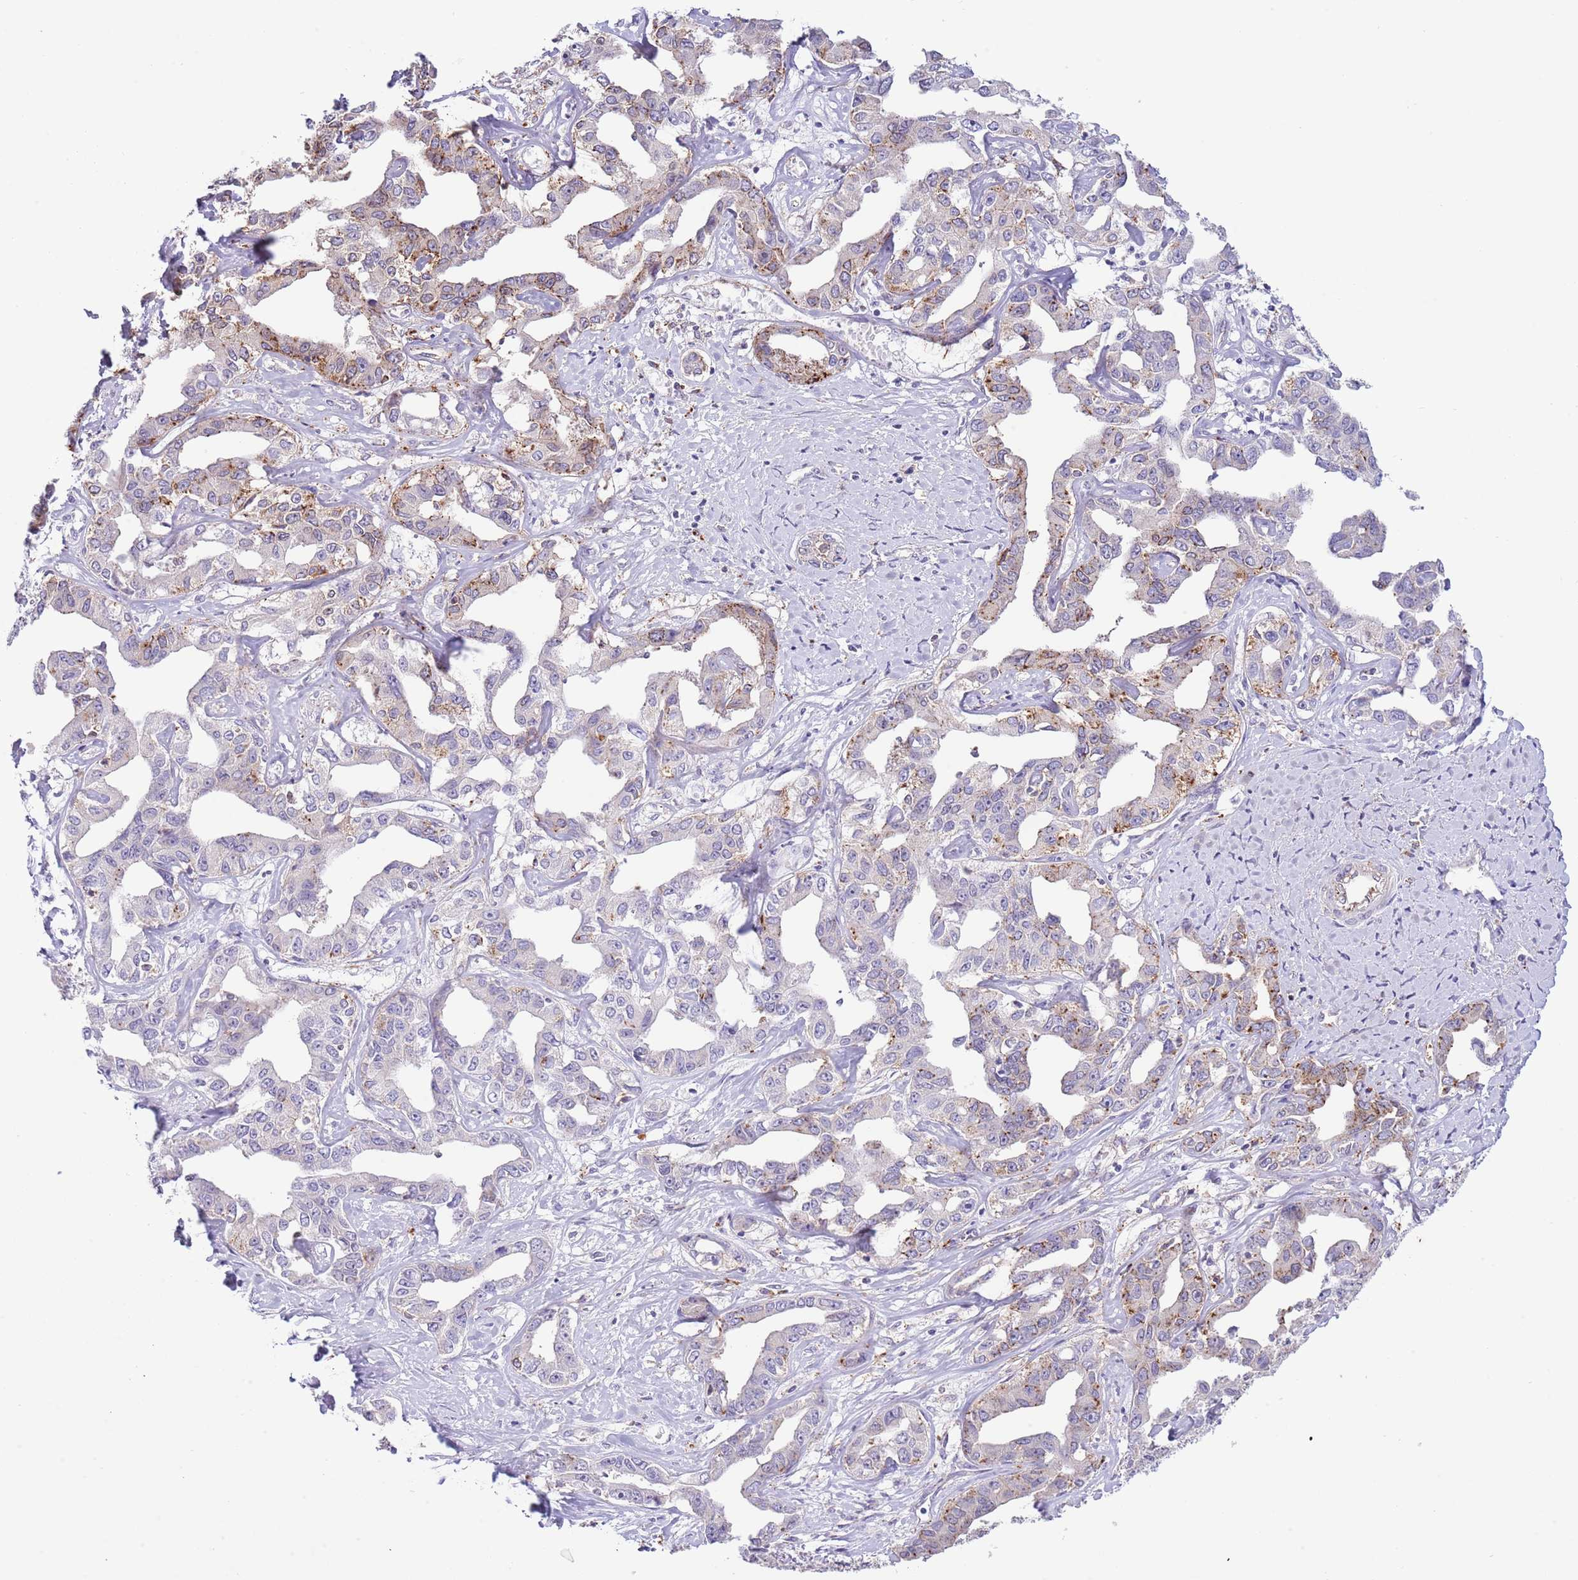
{"staining": {"intensity": "moderate", "quantity": "<25%", "location": "cytoplasmic/membranous"}, "tissue": "liver cancer", "cell_type": "Tumor cells", "image_type": "cancer", "snomed": [{"axis": "morphology", "description": "Cholangiocarcinoma"}, {"axis": "topography", "description": "Liver"}], "caption": "Liver cancer (cholangiocarcinoma) stained with a brown dye demonstrates moderate cytoplasmic/membranous positive positivity in about <25% of tumor cells.", "gene": "ABHD17A", "patient": {"sex": "male", "age": 59}}